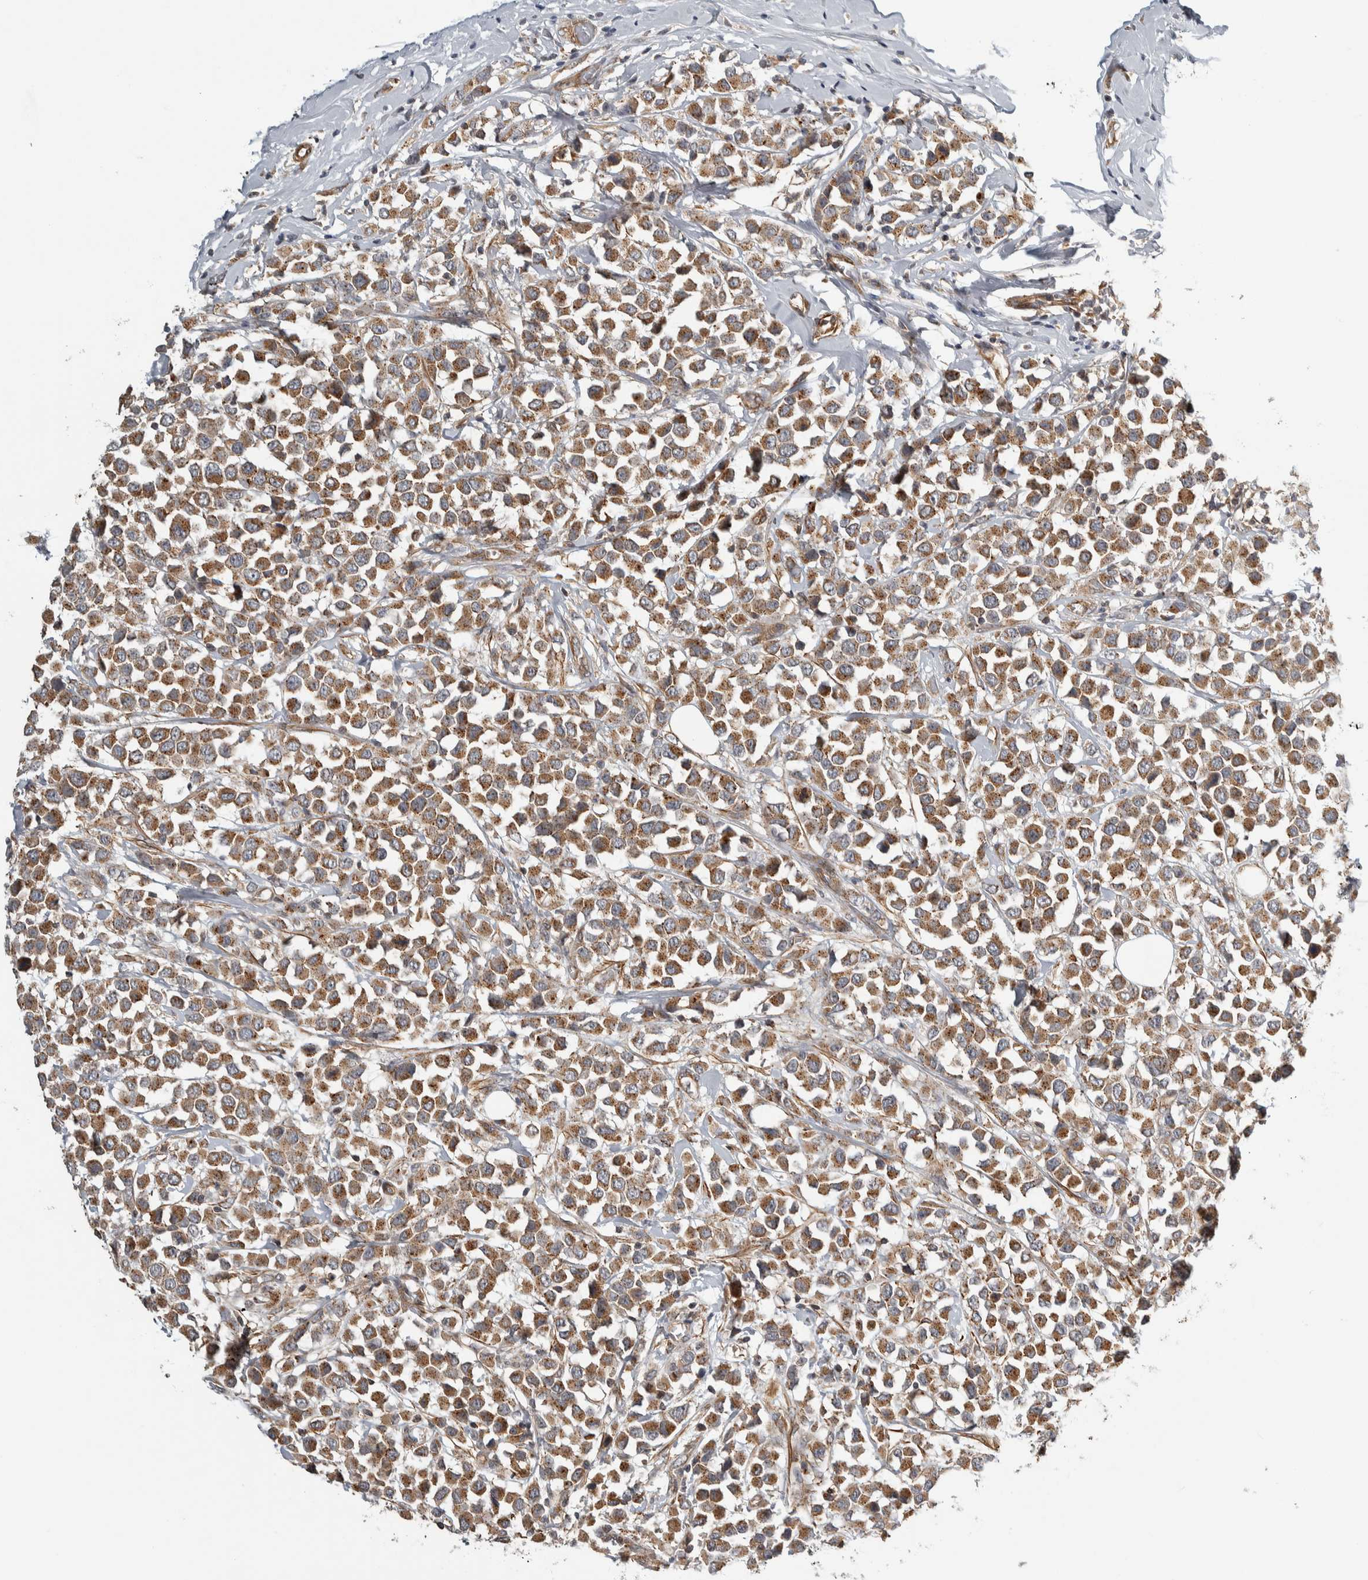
{"staining": {"intensity": "moderate", "quantity": ">75%", "location": "cytoplasmic/membranous"}, "tissue": "breast cancer", "cell_type": "Tumor cells", "image_type": "cancer", "snomed": [{"axis": "morphology", "description": "Duct carcinoma"}, {"axis": "topography", "description": "Breast"}], "caption": "Immunohistochemistry histopathology image of neoplastic tissue: breast cancer (invasive ductal carcinoma) stained using immunohistochemistry (IHC) exhibits medium levels of moderate protein expression localized specifically in the cytoplasmic/membranous of tumor cells, appearing as a cytoplasmic/membranous brown color.", "gene": "TBC1D31", "patient": {"sex": "female", "age": 61}}